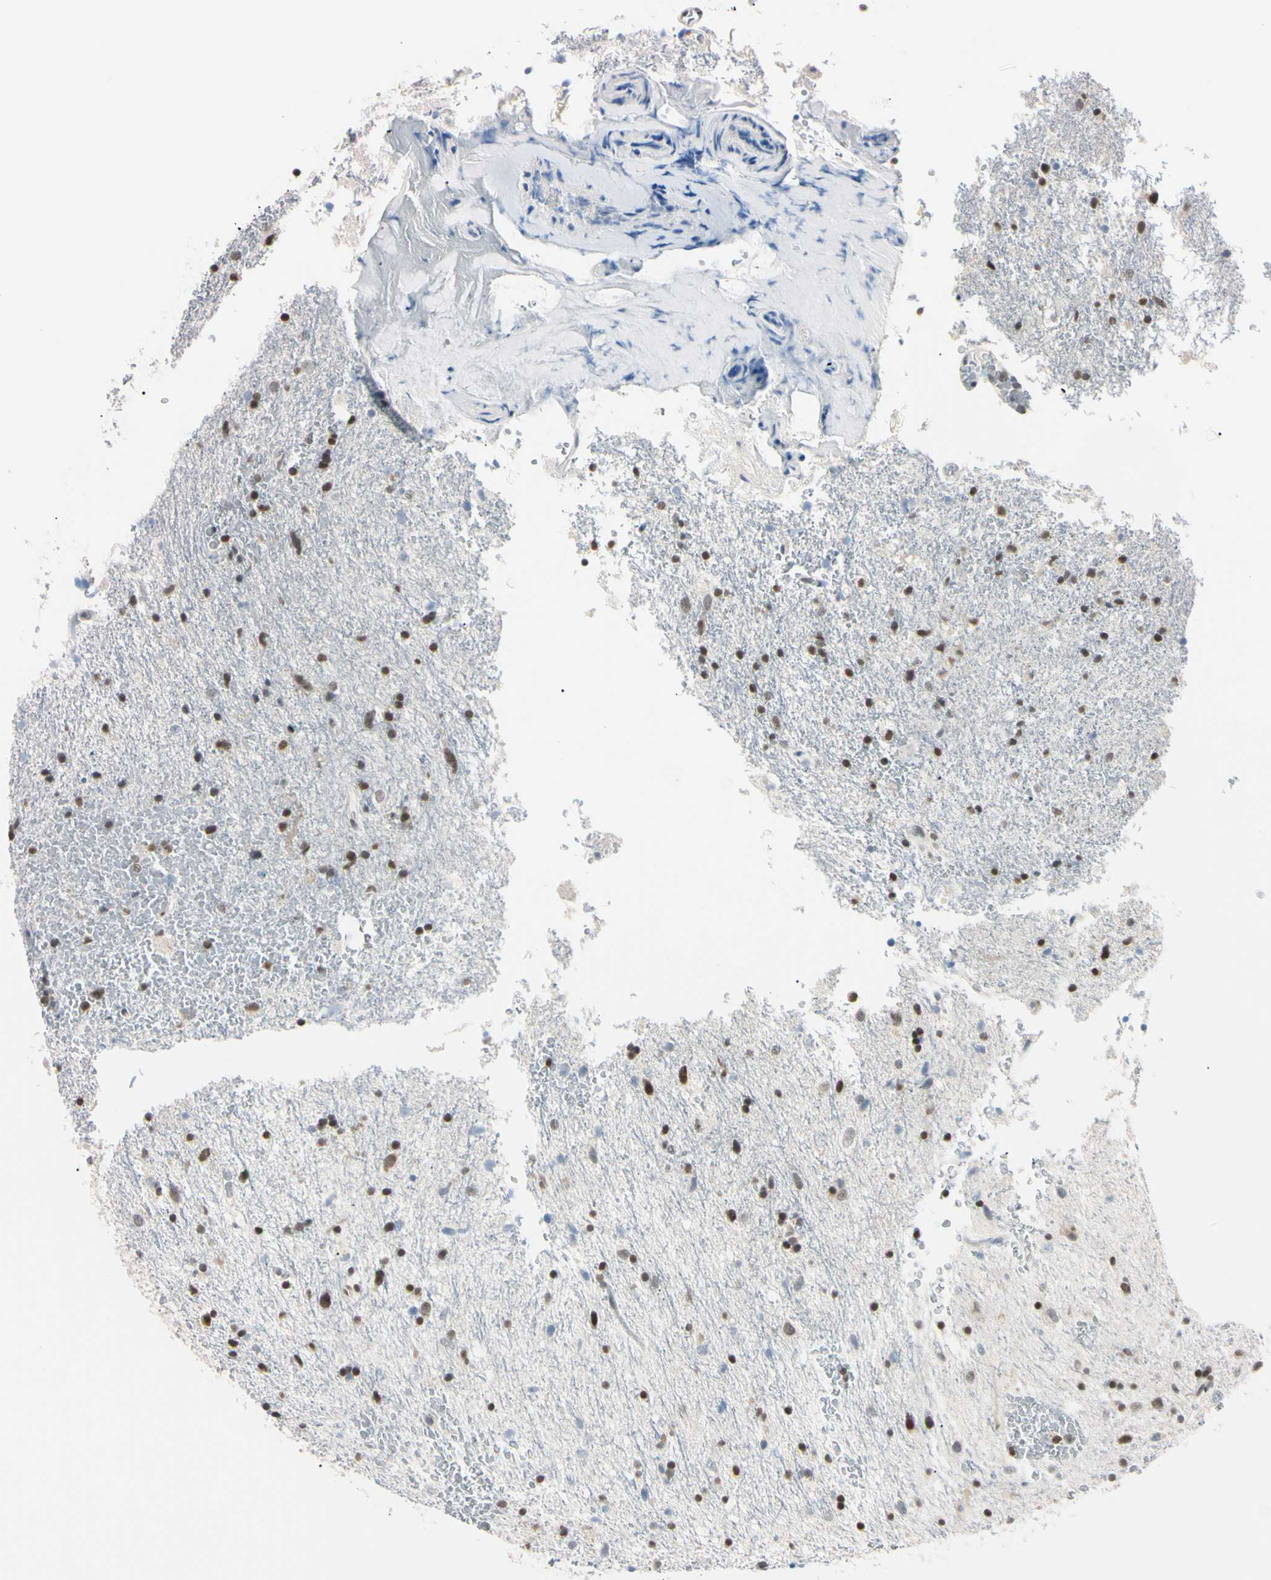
{"staining": {"intensity": "strong", "quantity": "25%-75%", "location": "nuclear"}, "tissue": "glioma", "cell_type": "Tumor cells", "image_type": "cancer", "snomed": [{"axis": "morphology", "description": "Glioma, malignant, Low grade"}, {"axis": "topography", "description": "Brain"}], "caption": "Immunohistochemistry histopathology image of human malignant glioma (low-grade) stained for a protein (brown), which exhibits high levels of strong nuclear positivity in about 25%-75% of tumor cells.", "gene": "C1orf174", "patient": {"sex": "male", "age": 77}}